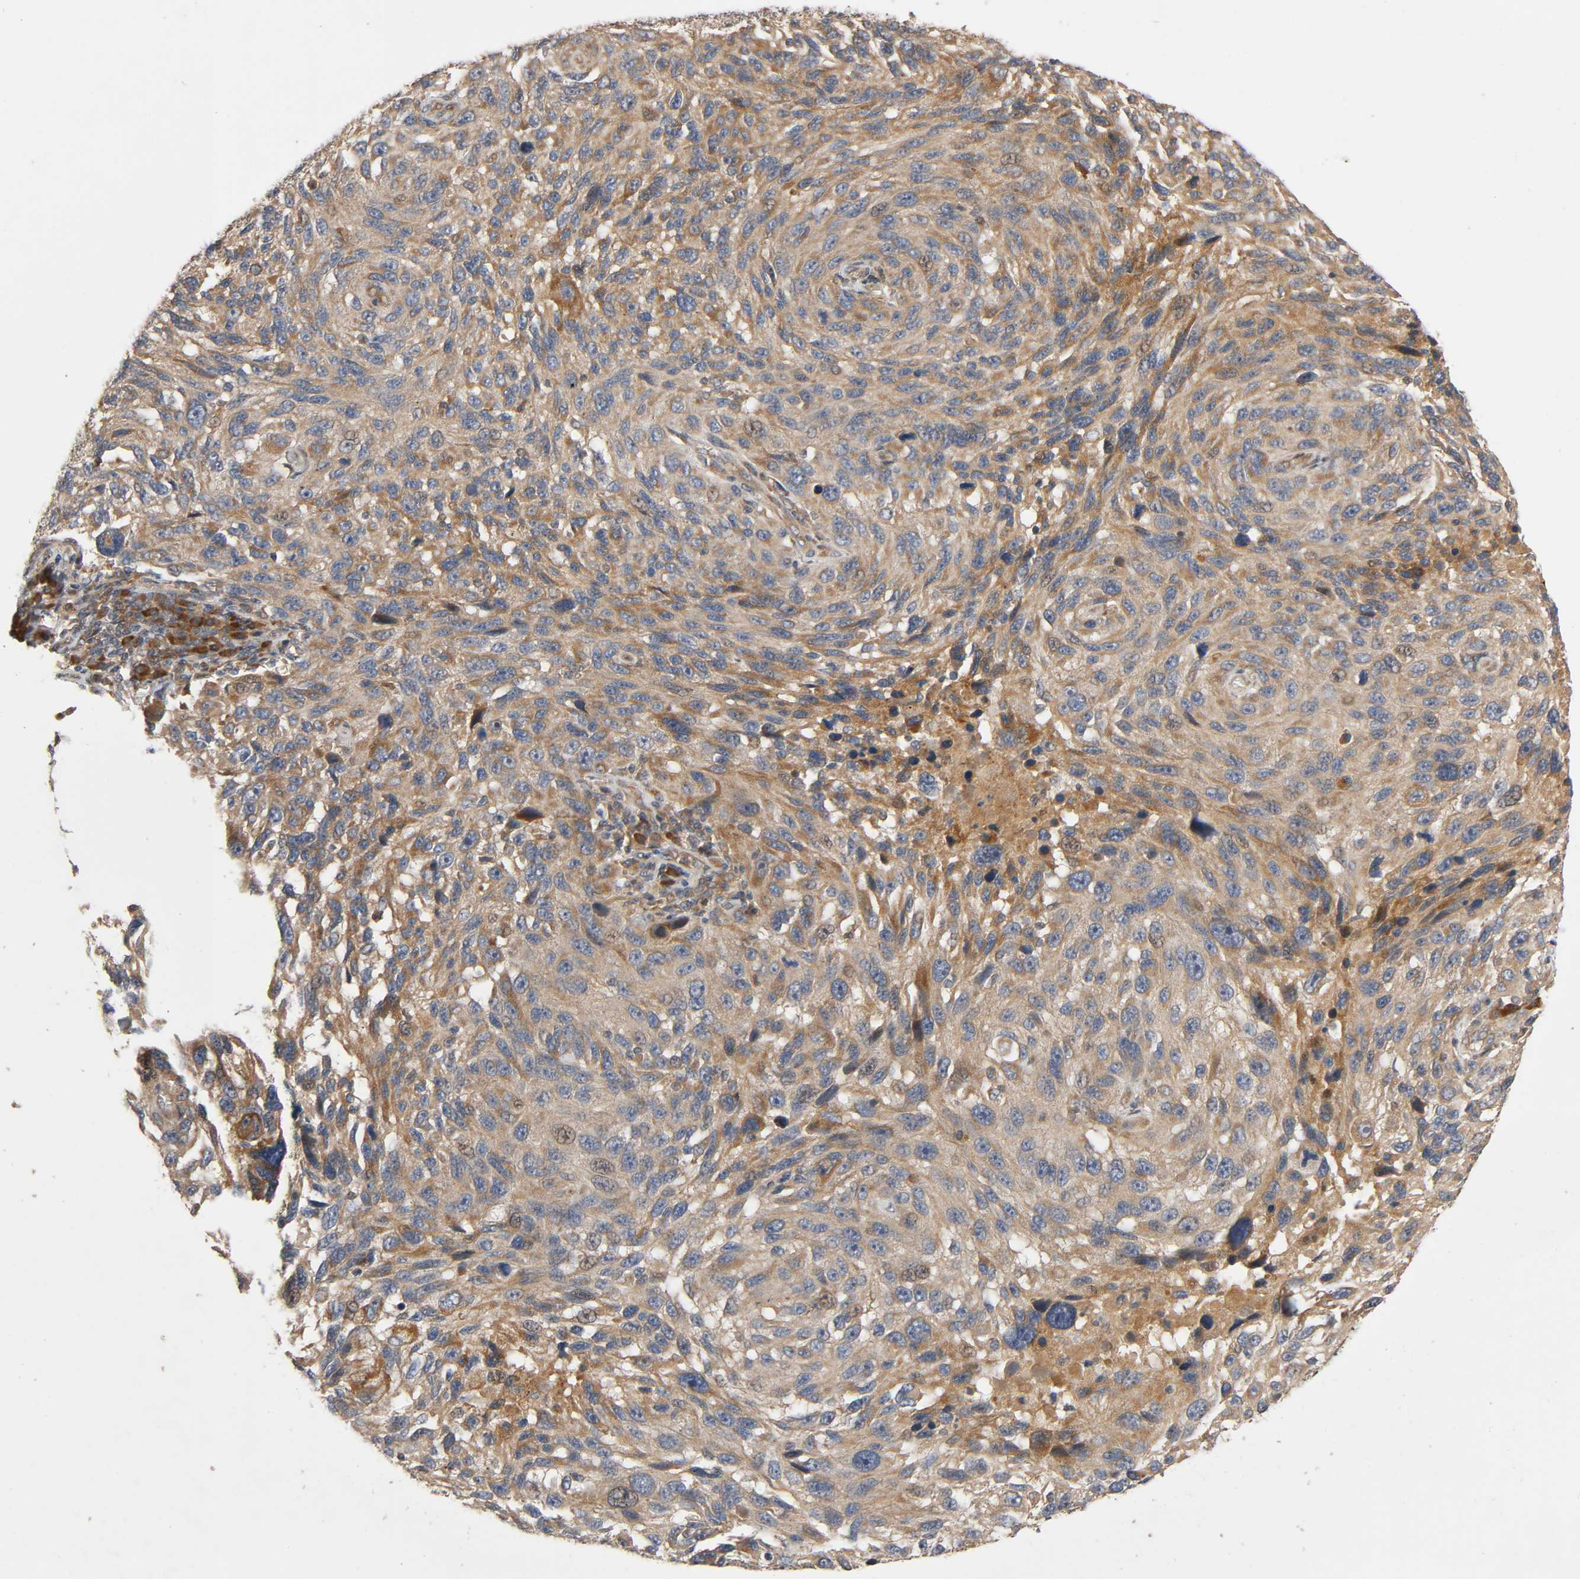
{"staining": {"intensity": "moderate", "quantity": ">75%", "location": "cytoplasmic/membranous"}, "tissue": "melanoma", "cell_type": "Tumor cells", "image_type": "cancer", "snomed": [{"axis": "morphology", "description": "Malignant melanoma, NOS"}, {"axis": "topography", "description": "Skin"}], "caption": "About >75% of tumor cells in melanoma demonstrate moderate cytoplasmic/membranous protein staining as visualized by brown immunohistochemical staining.", "gene": "SGSM1", "patient": {"sex": "male", "age": 53}}